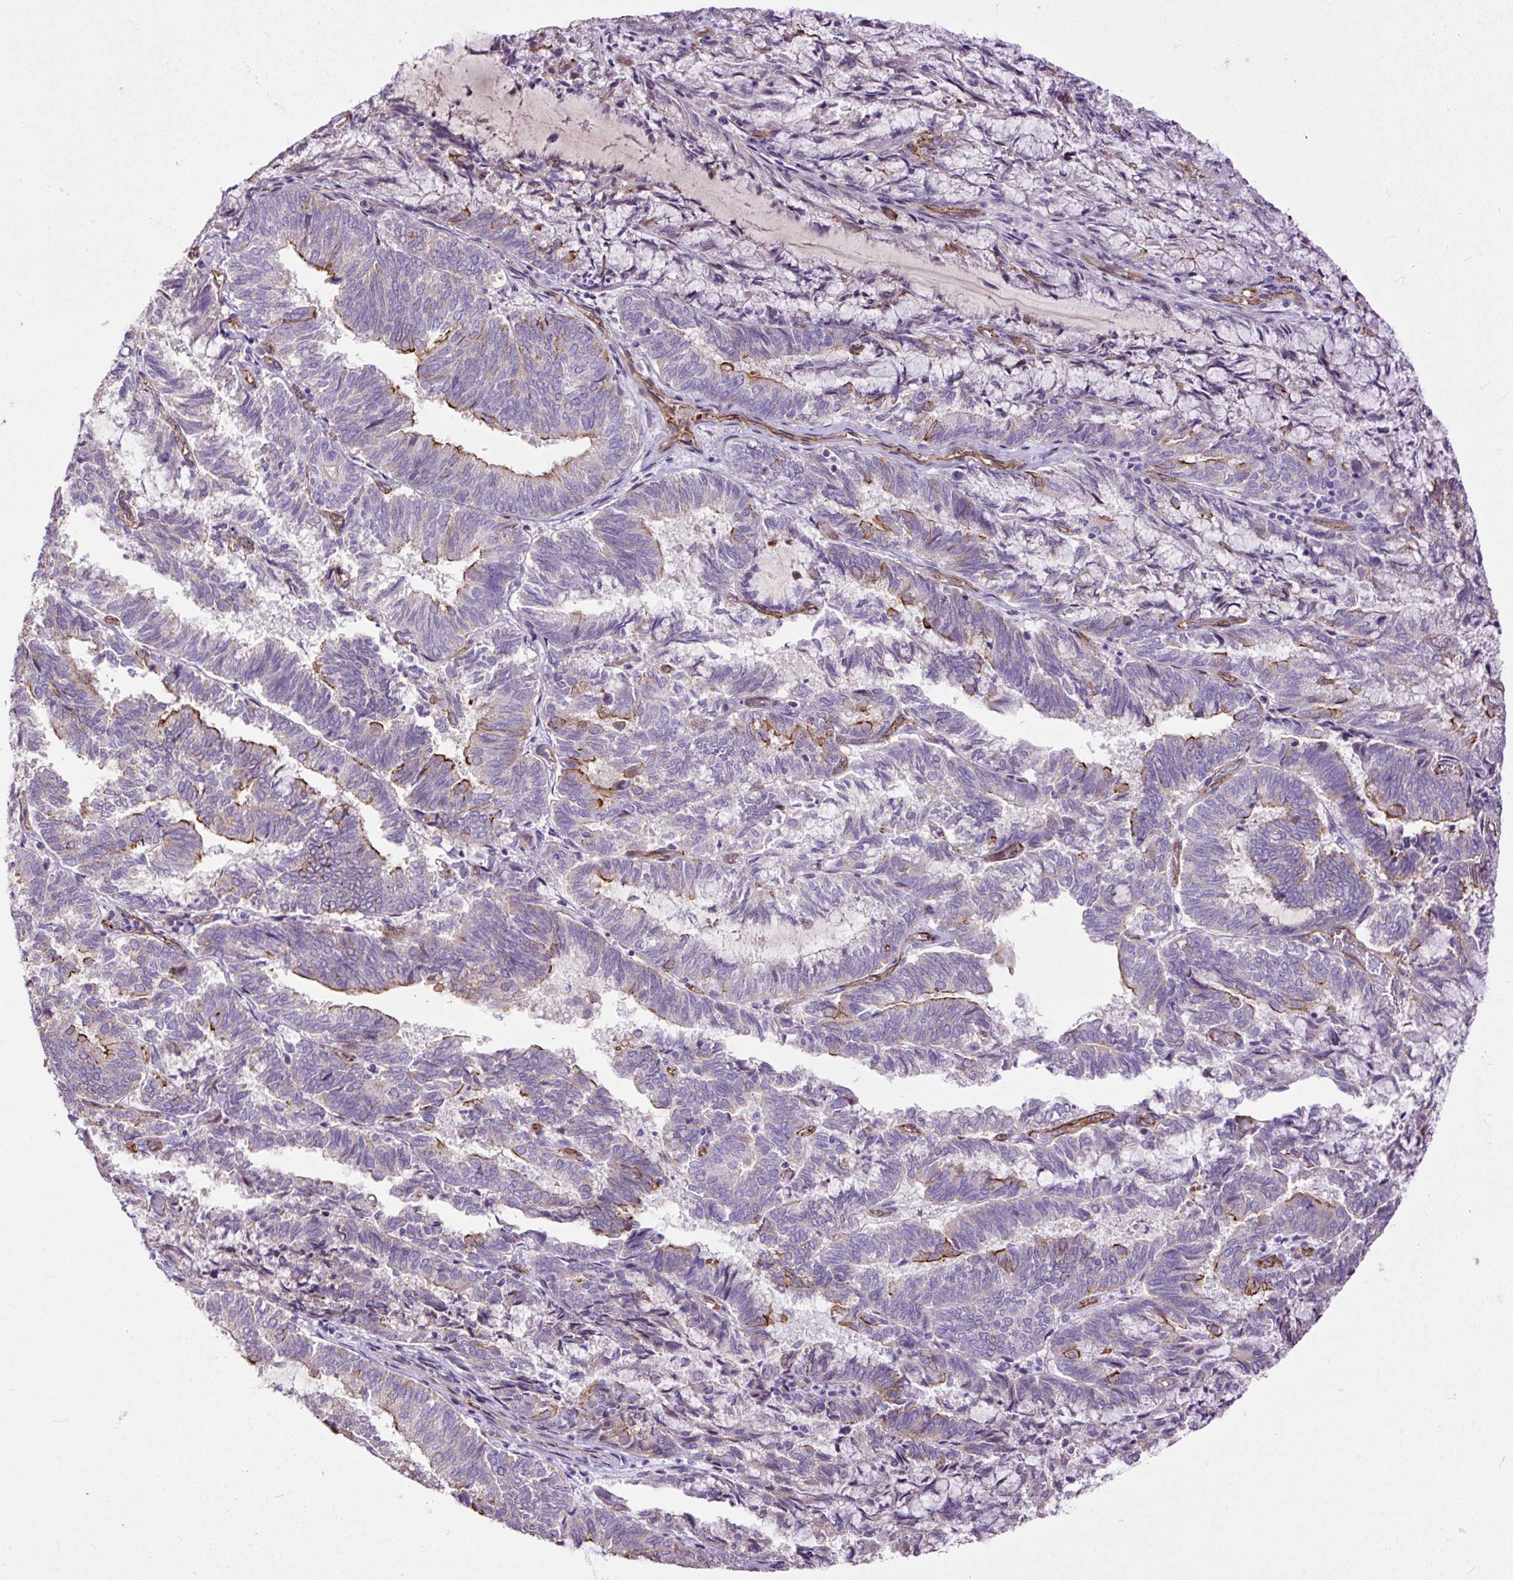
{"staining": {"intensity": "strong", "quantity": "<25%", "location": "cytoplasmic/membranous"}, "tissue": "endometrial cancer", "cell_type": "Tumor cells", "image_type": "cancer", "snomed": [{"axis": "morphology", "description": "Adenocarcinoma, NOS"}, {"axis": "topography", "description": "Endometrium"}], "caption": "Endometrial cancer (adenocarcinoma) was stained to show a protein in brown. There is medium levels of strong cytoplasmic/membranous staining in about <25% of tumor cells. (IHC, brightfield microscopy, high magnification).", "gene": "MAGEB16", "patient": {"sex": "female", "age": 80}}